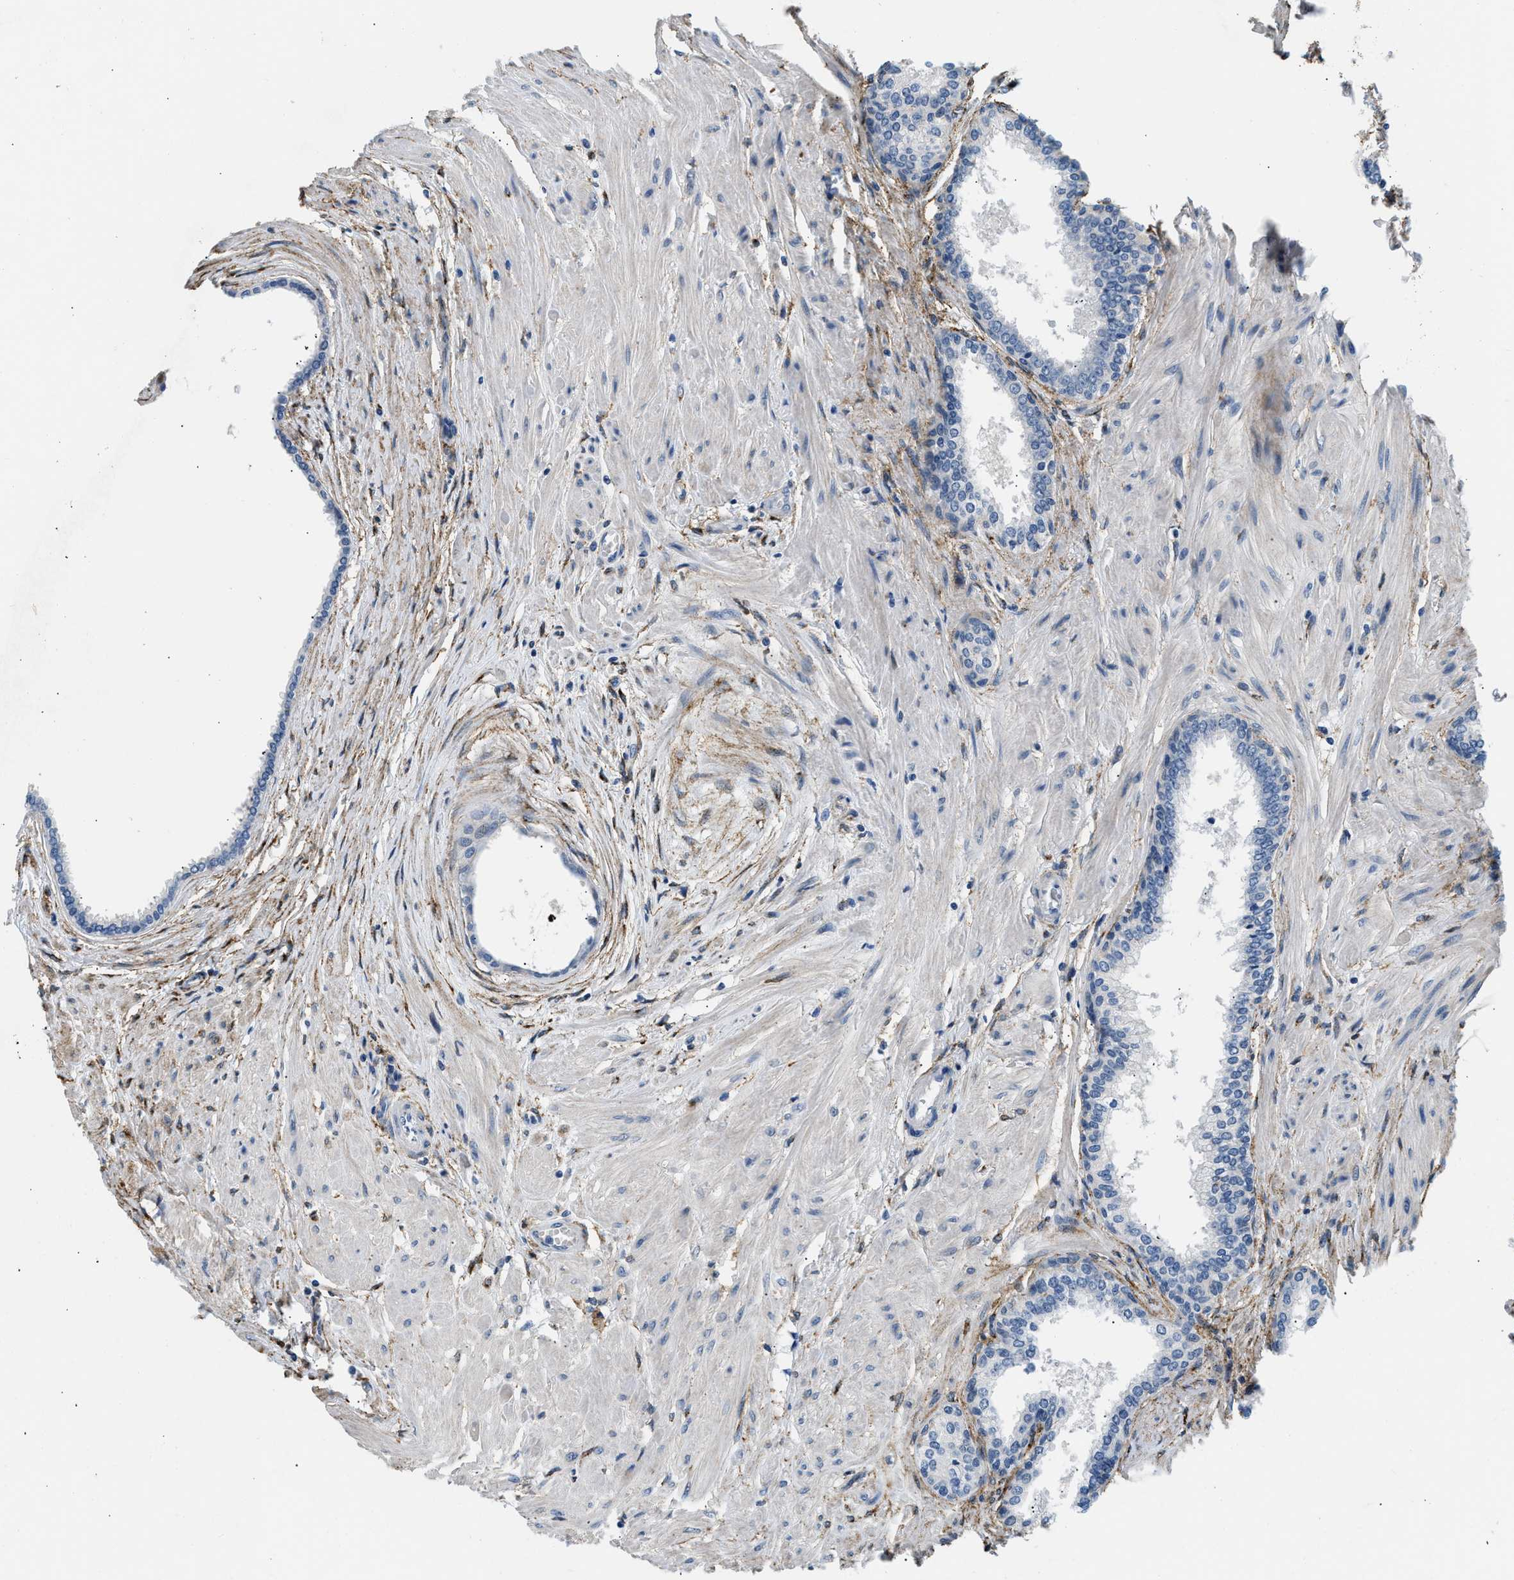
{"staining": {"intensity": "negative", "quantity": "none", "location": "none"}, "tissue": "prostate cancer", "cell_type": "Tumor cells", "image_type": "cancer", "snomed": [{"axis": "morphology", "description": "Adenocarcinoma, Low grade"}, {"axis": "topography", "description": "Prostate"}], "caption": "Prostate low-grade adenocarcinoma was stained to show a protein in brown. There is no significant staining in tumor cells.", "gene": "LRP1", "patient": {"sex": "male", "age": 57}}